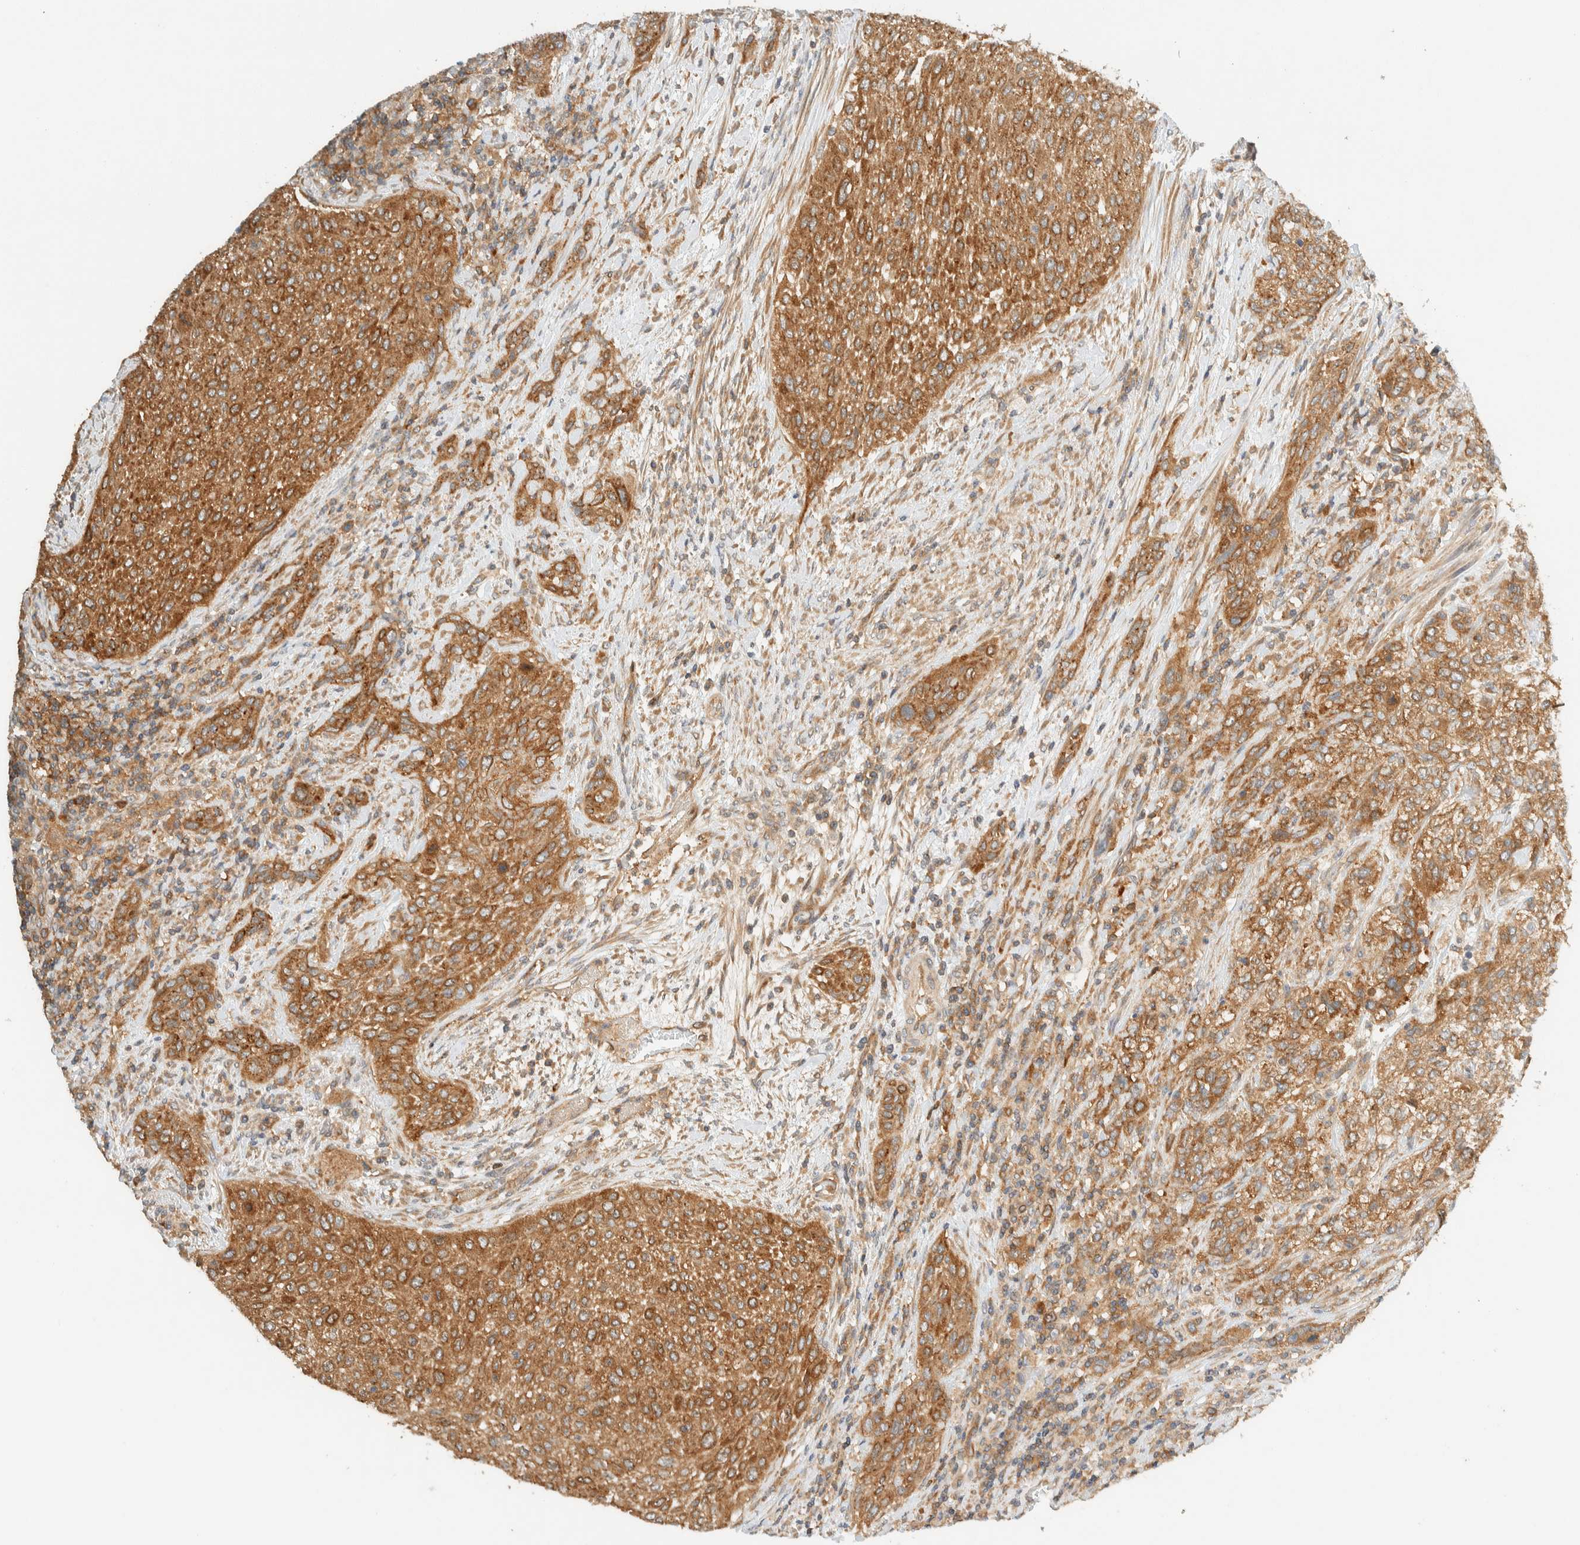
{"staining": {"intensity": "moderate", "quantity": ">75%", "location": "cytoplasmic/membranous"}, "tissue": "urothelial cancer", "cell_type": "Tumor cells", "image_type": "cancer", "snomed": [{"axis": "morphology", "description": "Urothelial carcinoma, Low grade"}, {"axis": "morphology", "description": "Urothelial carcinoma, High grade"}, {"axis": "topography", "description": "Urinary bladder"}], "caption": "Protein analysis of high-grade urothelial carcinoma tissue reveals moderate cytoplasmic/membranous positivity in about >75% of tumor cells.", "gene": "ARFGEF1", "patient": {"sex": "male", "age": 35}}